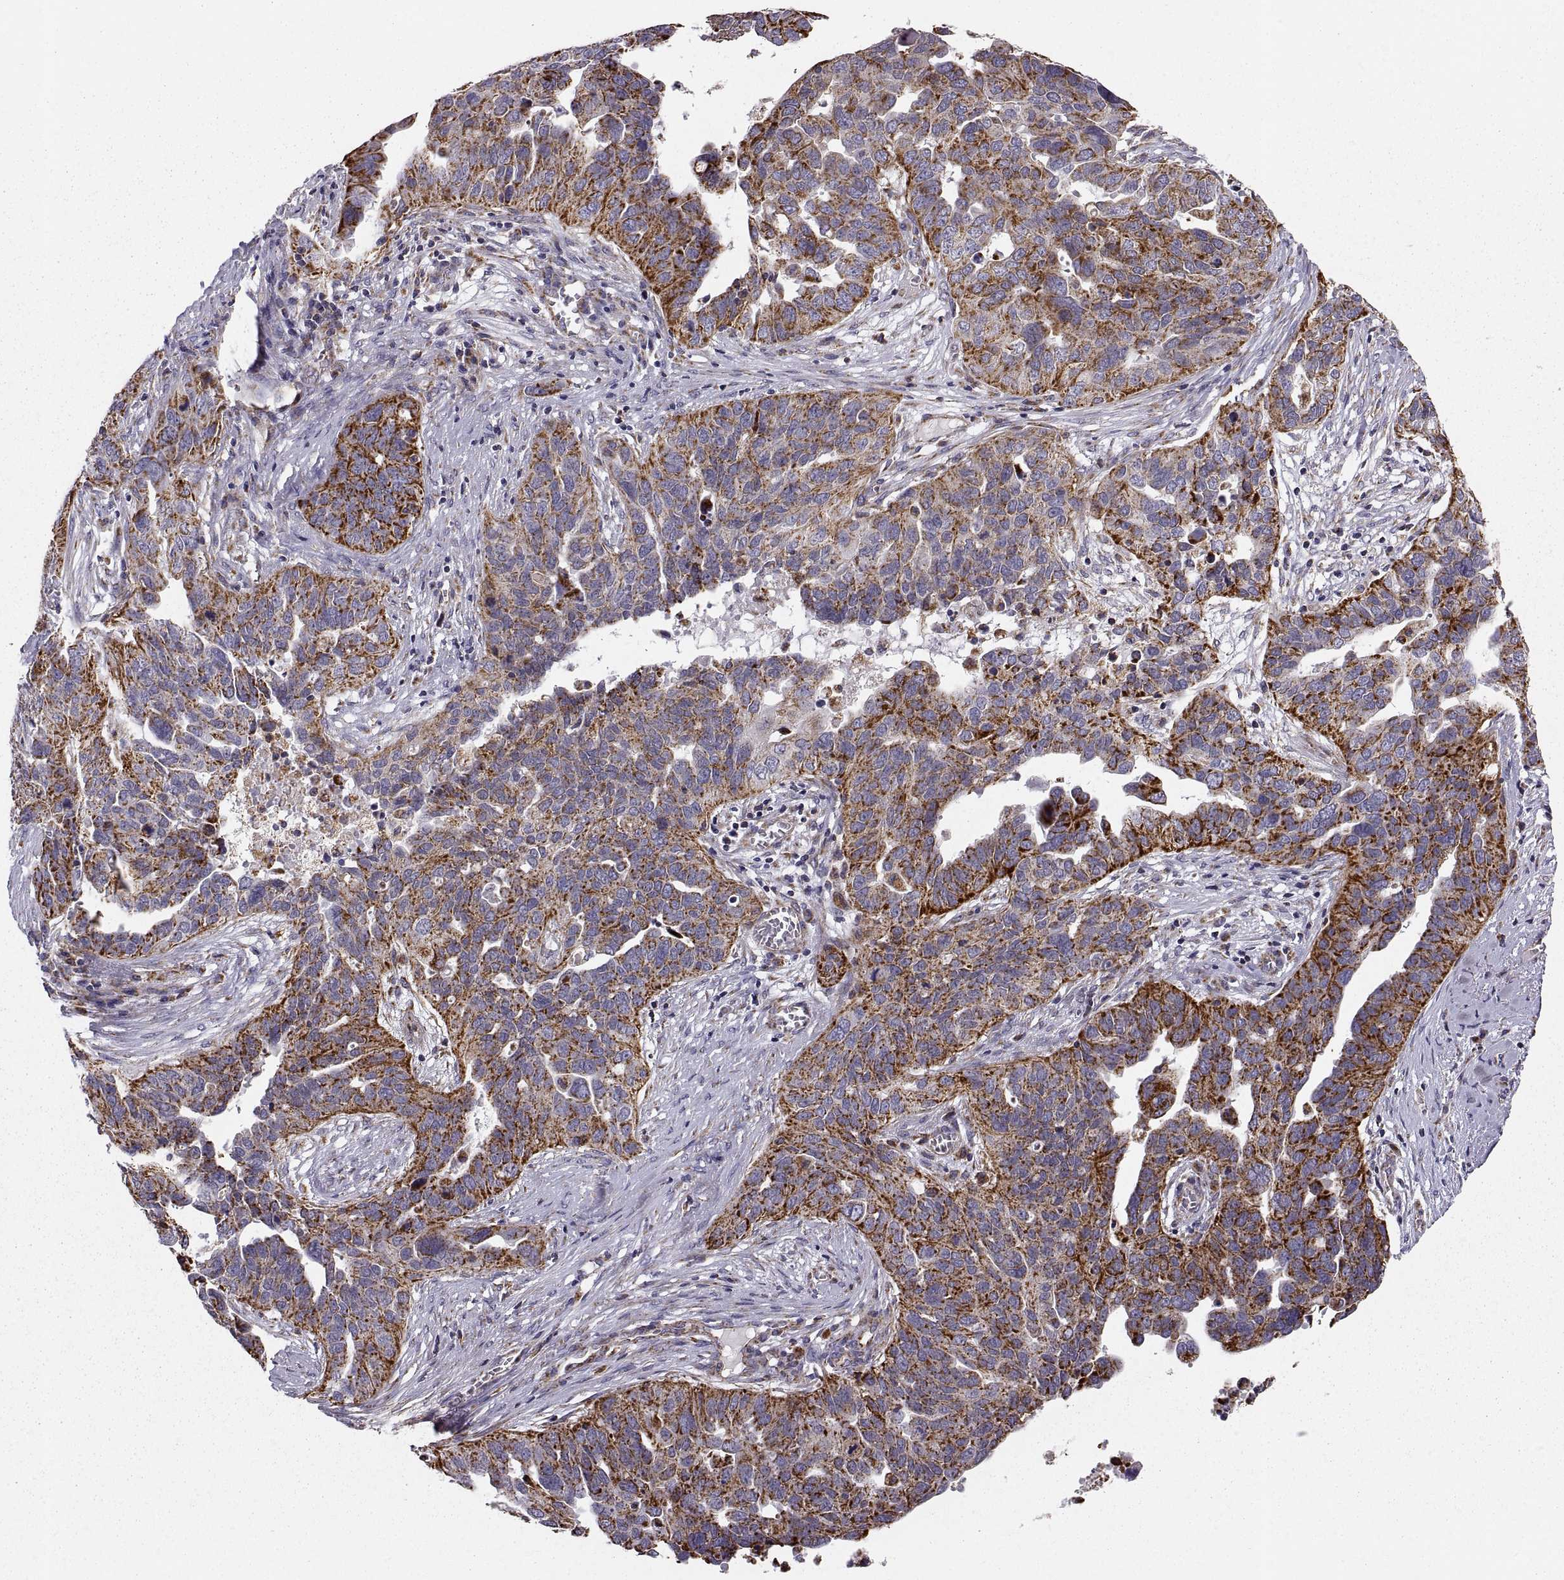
{"staining": {"intensity": "strong", "quantity": "25%-75%", "location": "cytoplasmic/membranous"}, "tissue": "ovarian cancer", "cell_type": "Tumor cells", "image_type": "cancer", "snomed": [{"axis": "morphology", "description": "Carcinoma, endometroid"}, {"axis": "topography", "description": "Soft tissue"}, {"axis": "topography", "description": "Ovary"}], "caption": "This image reveals ovarian endometroid carcinoma stained with IHC to label a protein in brown. The cytoplasmic/membranous of tumor cells show strong positivity for the protein. Nuclei are counter-stained blue.", "gene": "ARSD", "patient": {"sex": "female", "age": 52}}